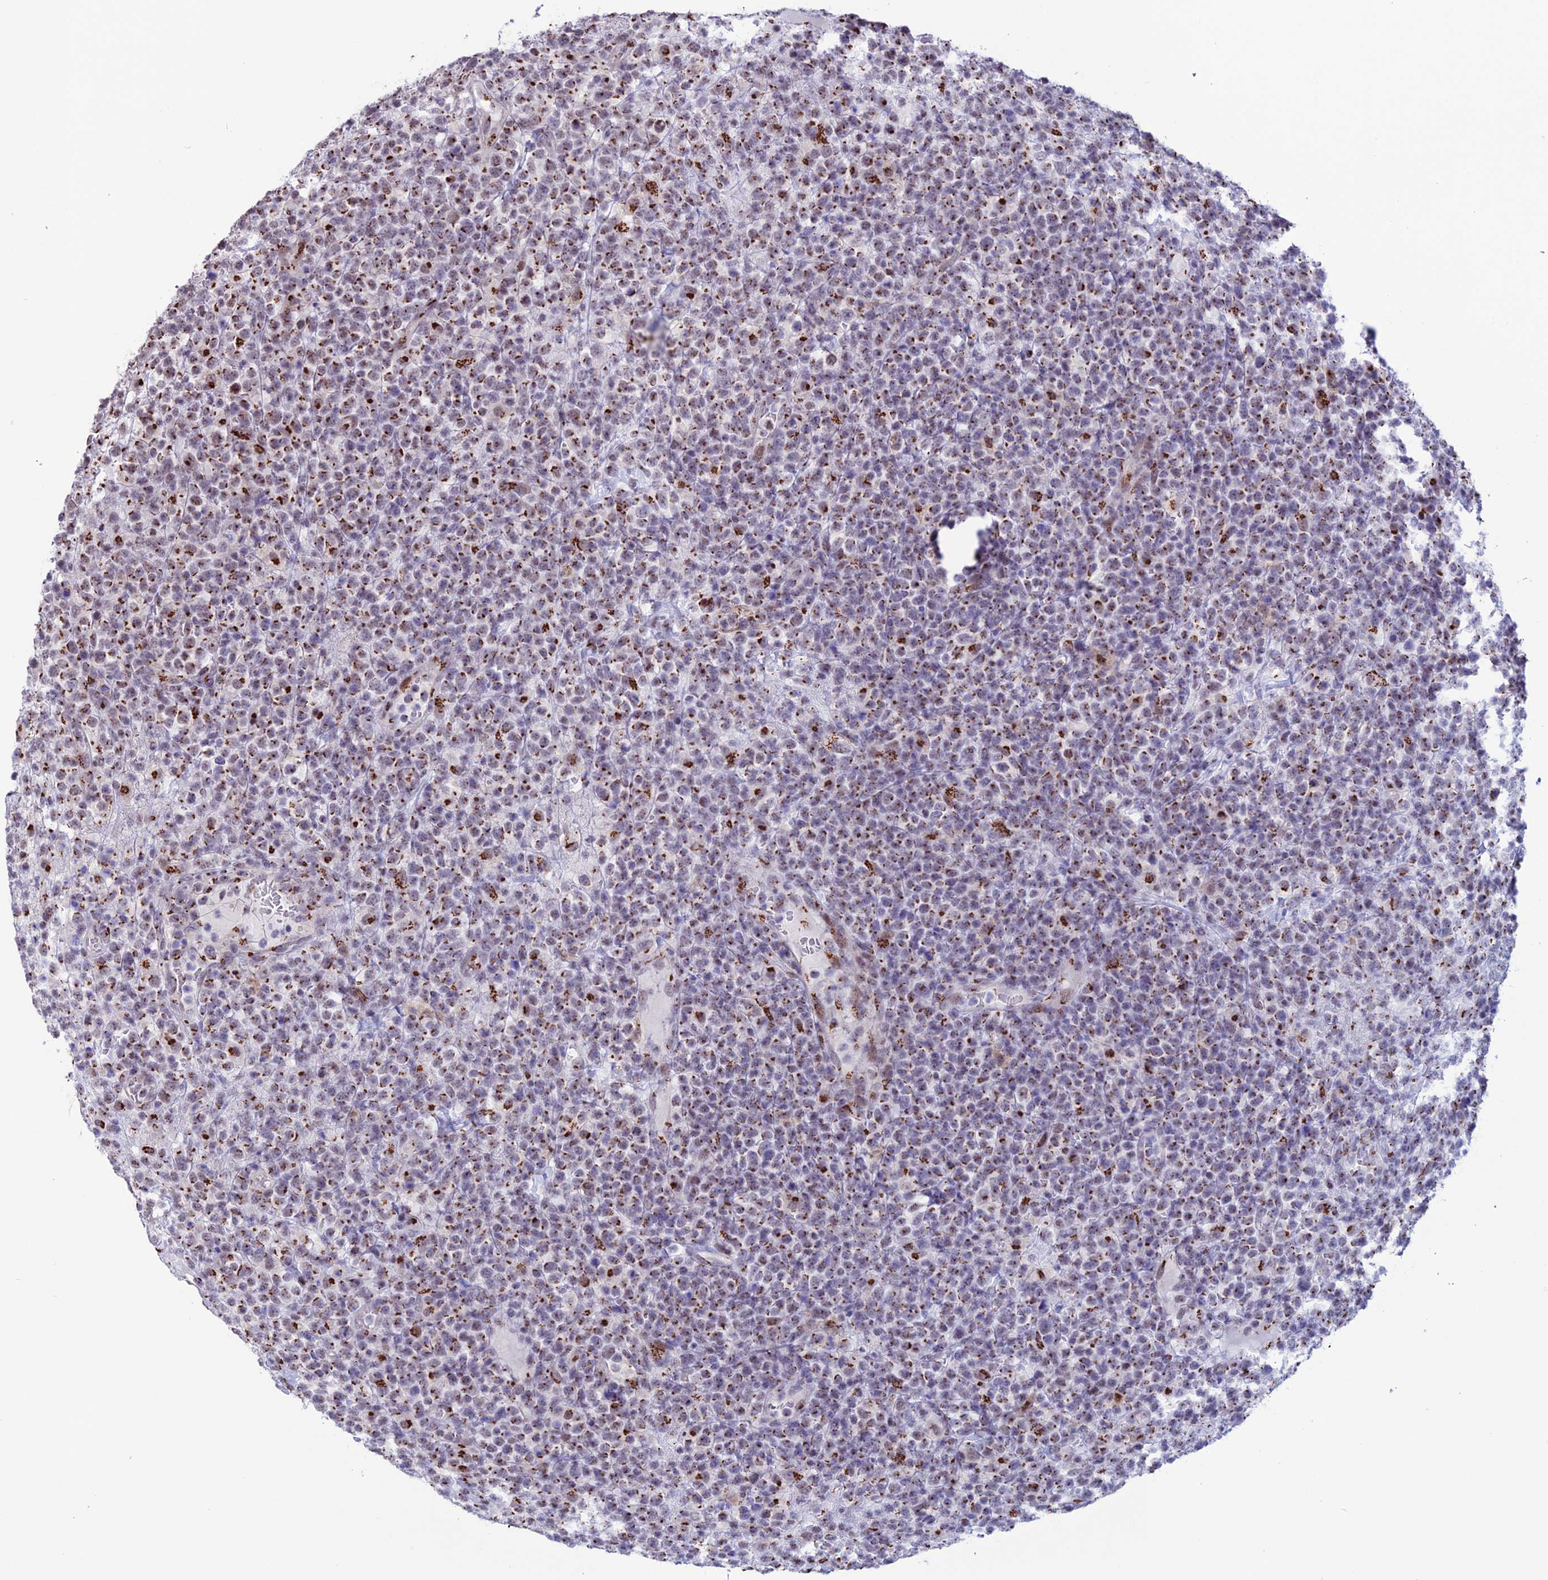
{"staining": {"intensity": "strong", "quantity": "25%-75%", "location": "cytoplasmic/membranous"}, "tissue": "lymphoma", "cell_type": "Tumor cells", "image_type": "cancer", "snomed": [{"axis": "morphology", "description": "Malignant lymphoma, non-Hodgkin's type, High grade"}, {"axis": "topography", "description": "Colon"}], "caption": "The histopathology image reveals a brown stain indicating the presence of a protein in the cytoplasmic/membranous of tumor cells in malignant lymphoma, non-Hodgkin's type (high-grade).", "gene": "PLEKHA4", "patient": {"sex": "female", "age": 53}}